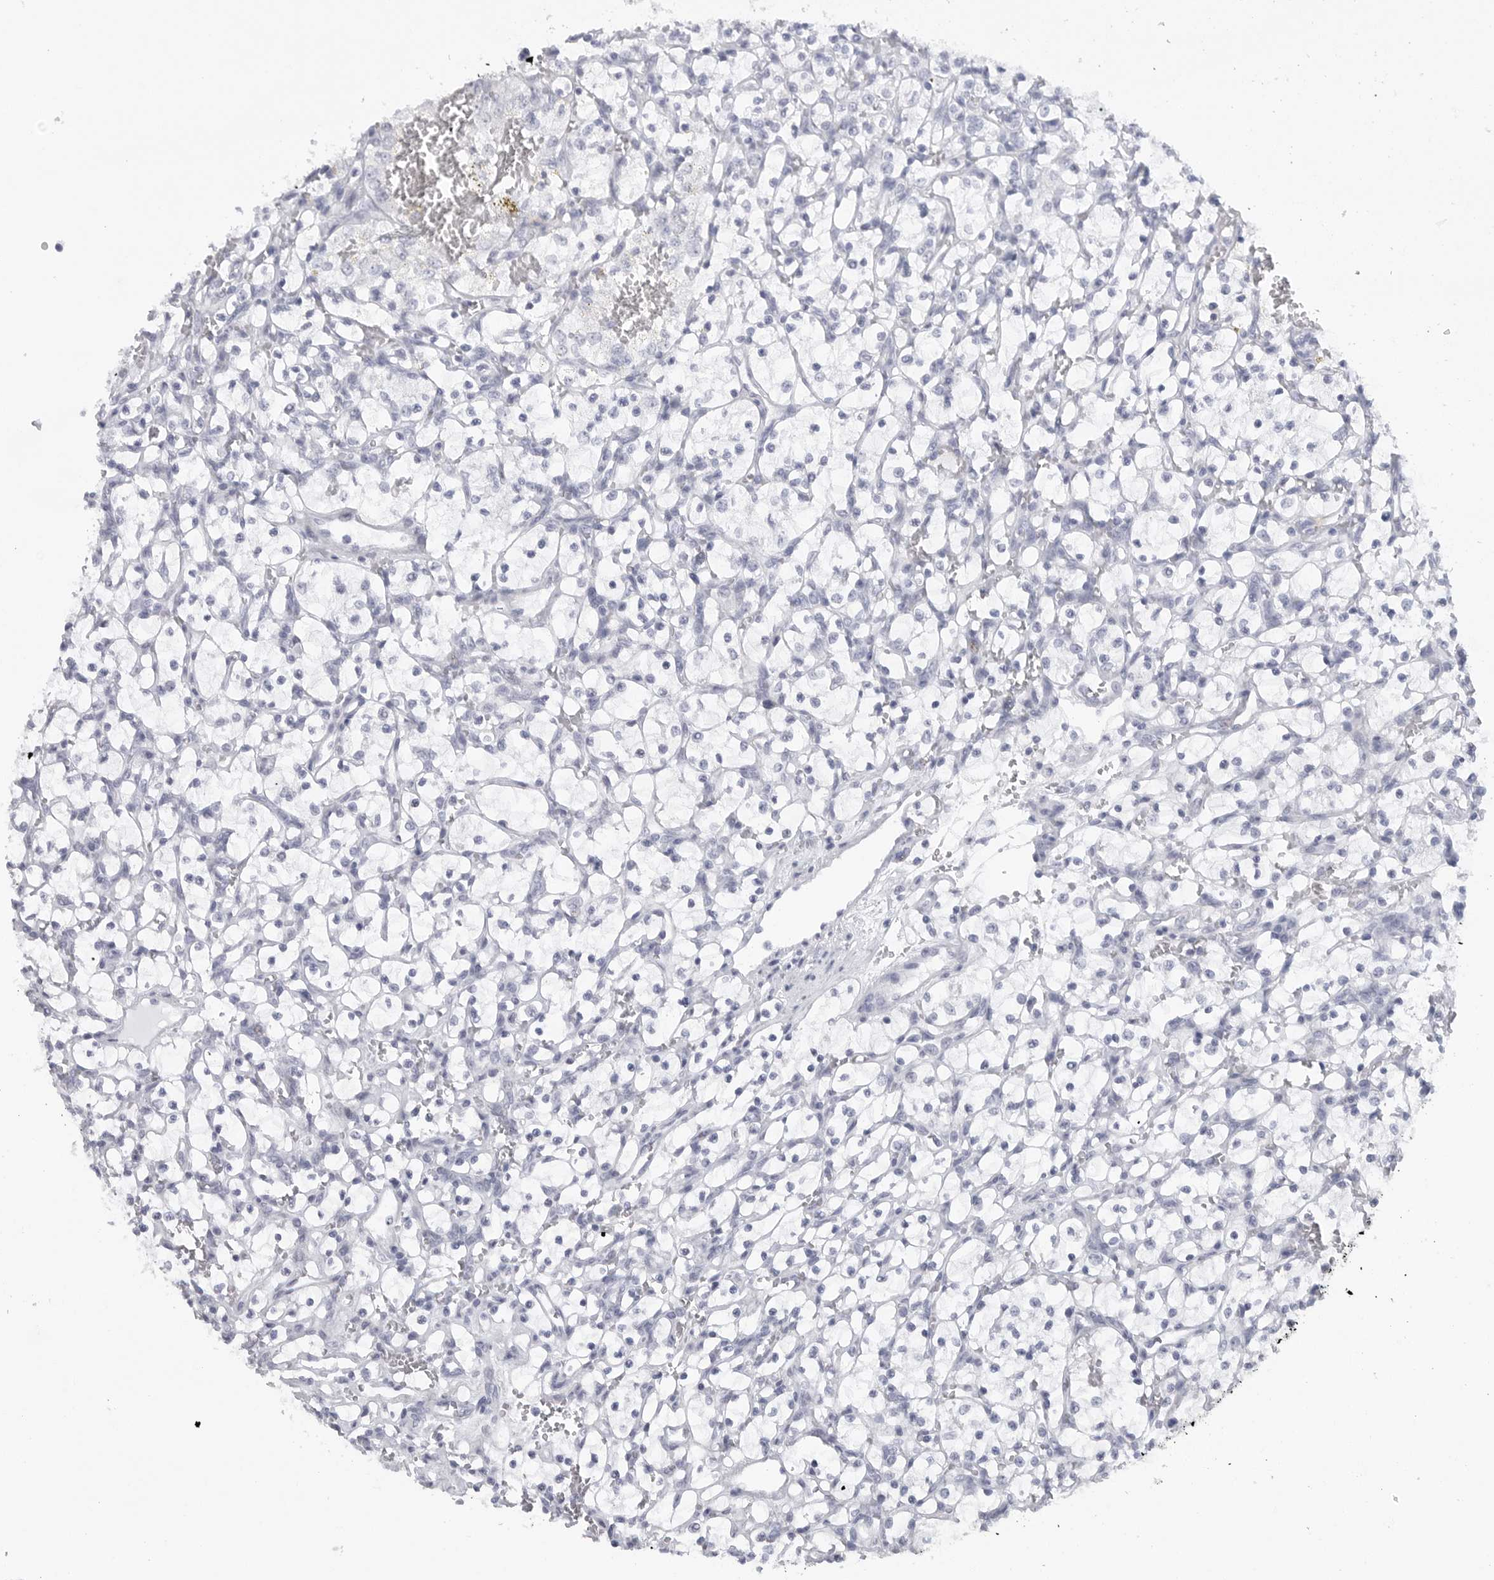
{"staining": {"intensity": "negative", "quantity": "none", "location": "none"}, "tissue": "renal cancer", "cell_type": "Tumor cells", "image_type": "cancer", "snomed": [{"axis": "morphology", "description": "Adenocarcinoma, NOS"}, {"axis": "topography", "description": "Kidney"}], "caption": "A histopathology image of adenocarcinoma (renal) stained for a protein displays no brown staining in tumor cells.", "gene": "TNR", "patient": {"sex": "female", "age": 69}}